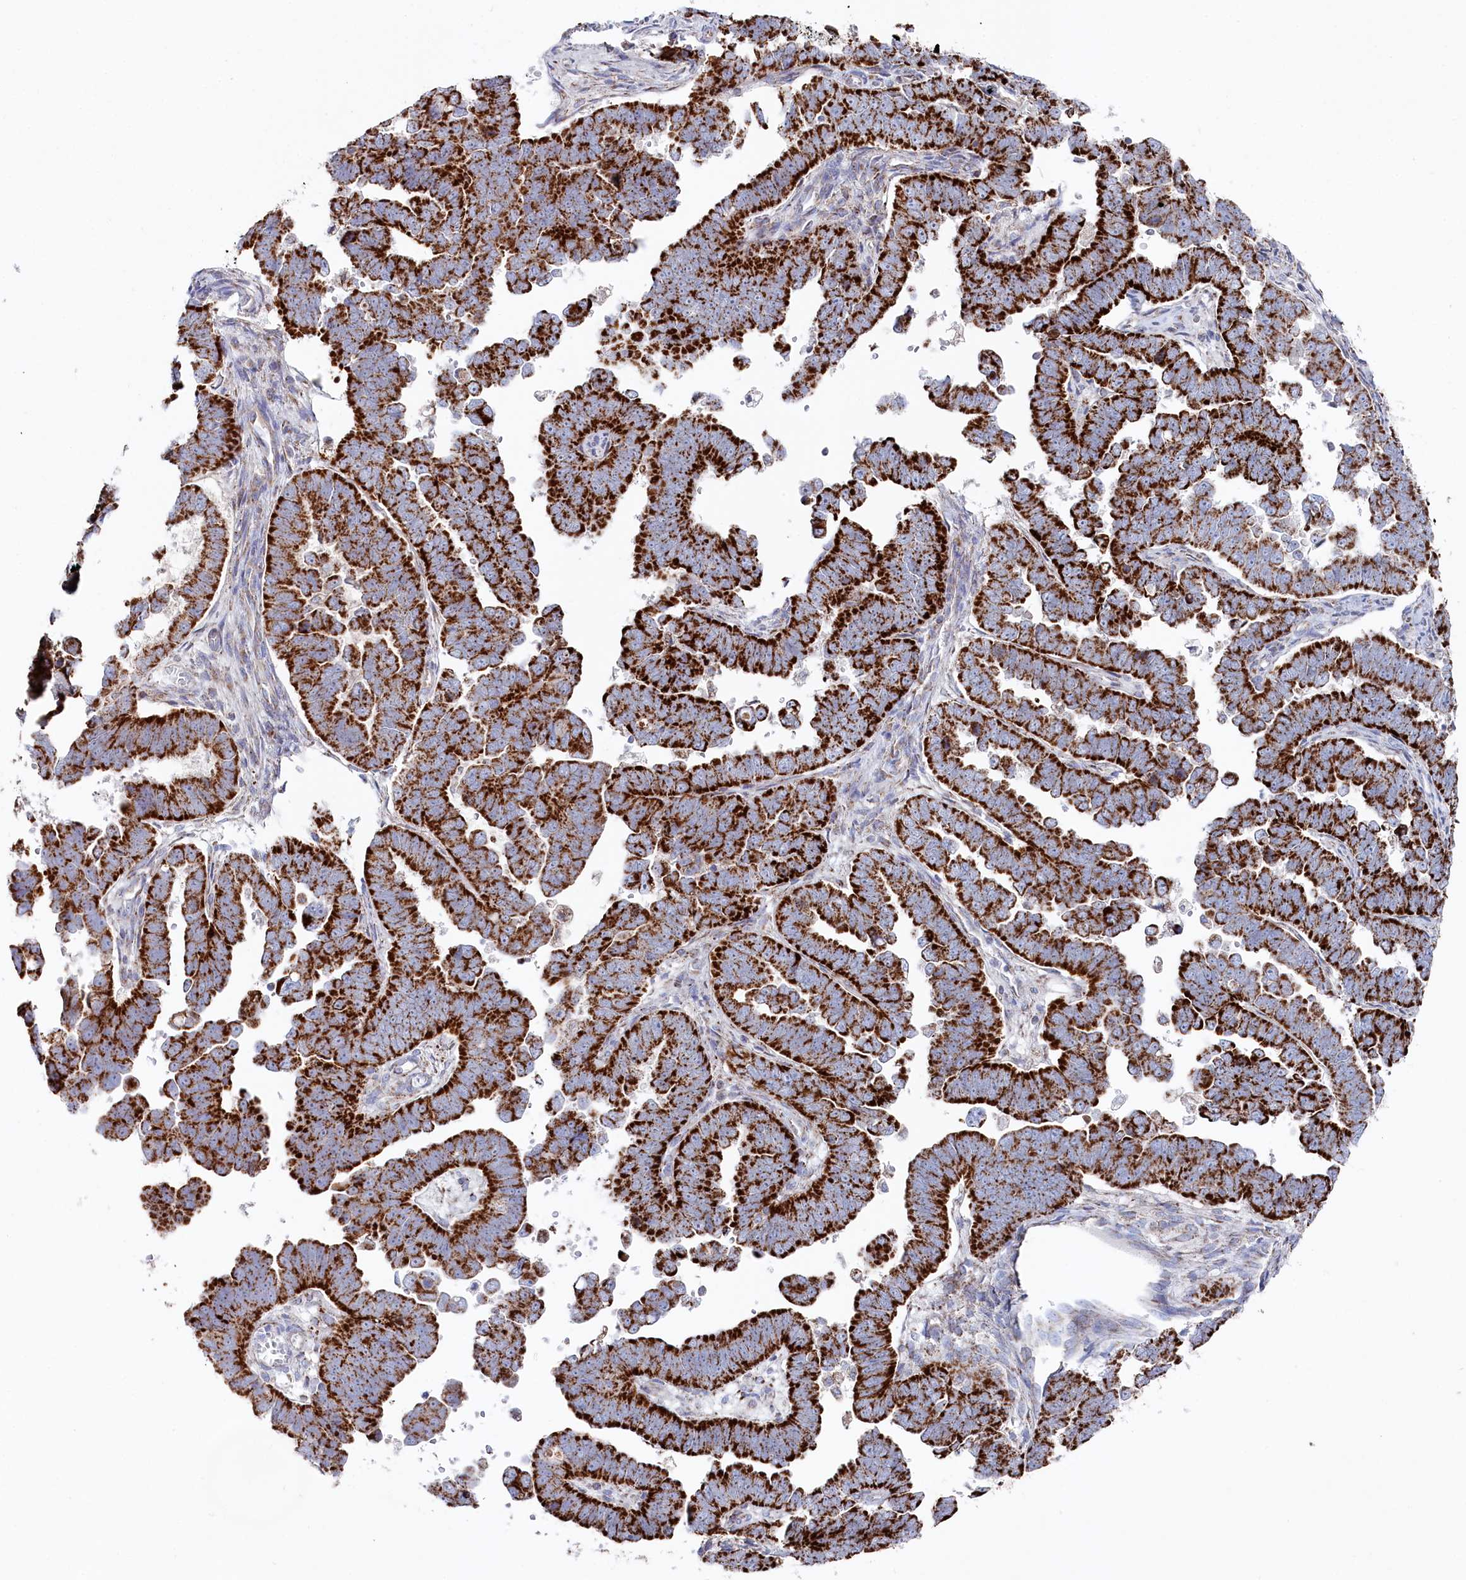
{"staining": {"intensity": "strong", "quantity": ">75%", "location": "cytoplasmic/membranous"}, "tissue": "endometrial cancer", "cell_type": "Tumor cells", "image_type": "cancer", "snomed": [{"axis": "morphology", "description": "Adenocarcinoma, NOS"}, {"axis": "topography", "description": "Endometrium"}], "caption": "Endometrial adenocarcinoma stained with DAB immunohistochemistry (IHC) reveals high levels of strong cytoplasmic/membranous staining in about >75% of tumor cells. The protein is shown in brown color, while the nuclei are stained blue.", "gene": "GLS2", "patient": {"sex": "female", "age": 75}}